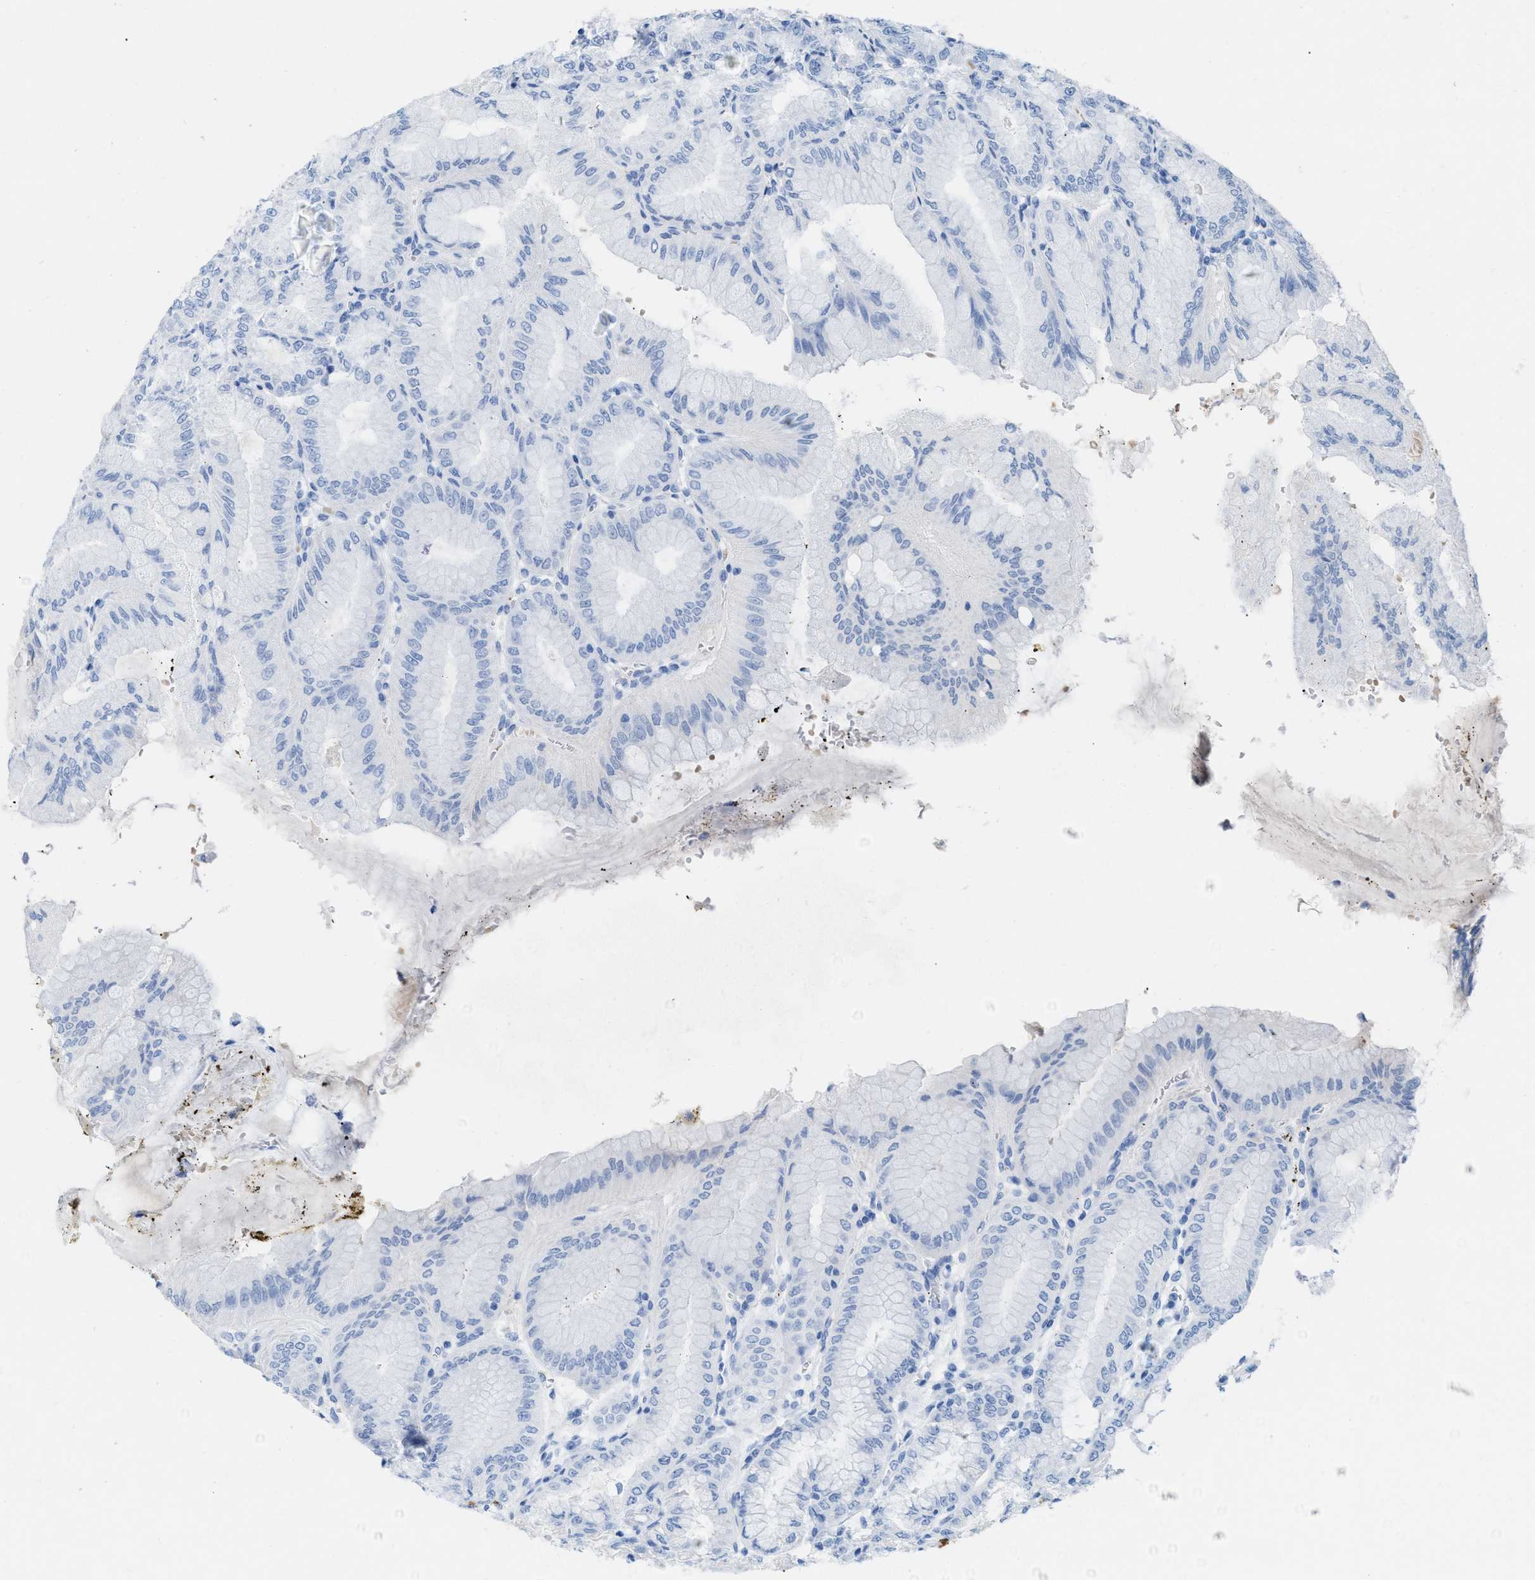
{"staining": {"intensity": "negative", "quantity": "none", "location": "none"}, "tissue": "stomach", "cell_type": "Glandular cells", "image_type": "normal", "snomed": [{"axis": "morphology", "description": "Normal tissue, NOS"}, {"axis": "topography", "description": "Stomach, lower"}], "caption": "Immunohistochemistry photomicrograph of unremarkable human stomach stained for a protein (brown), which reveals no positivity in glandular cells.", "gene": "ANKFN1", "patient": {"sex": "male", "age": 71}}